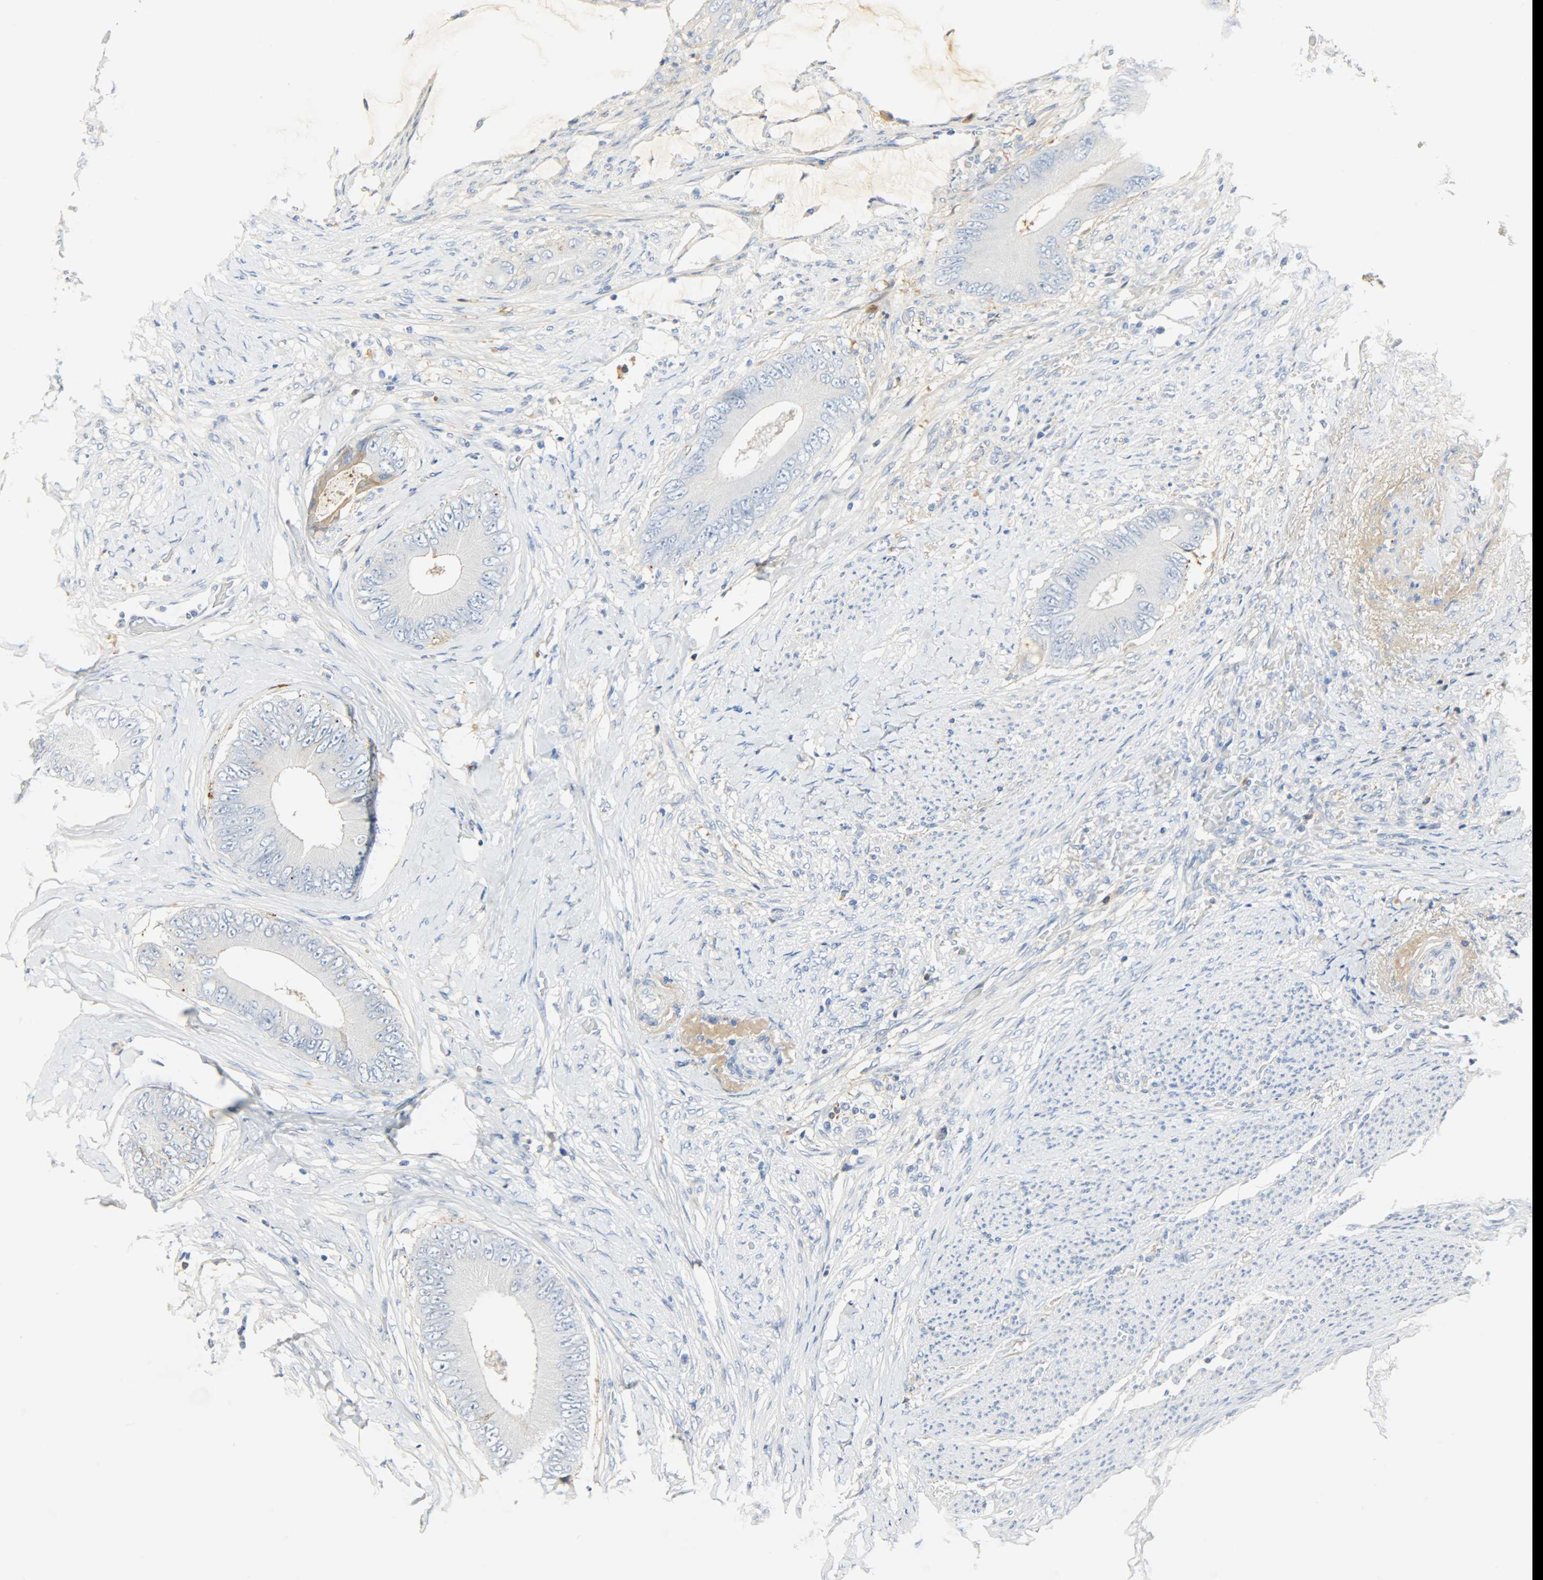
{"staining": {"intensity": "weak", "quantity": "25%-75%", "location": "cytoplasmic/membranous"}, "tissue": "colorectal cancer", "cell_type": "Tumor cells", "image_type": "cancer", "snomed": [{"axis": "morphology", "description": "Normal tissue, NOS"}, {"axis": "morphology", "description": "Adenocarcinoma, NOS"}, {"axis": "topography", "description": "Rectum"}, {"axis": "topography", "description": "Peripheral nerve tissue"}], "caption": "Immunohistochemistry histopathology image of human adenocarcinoma (colorectal) stained for a protein (brown), which shows low levels of weak cytoplasmic/membranous expression in about 25%-75% of tumor cells.", "gene": "CRP", "patient": {"sex": "female", "age": 77}}